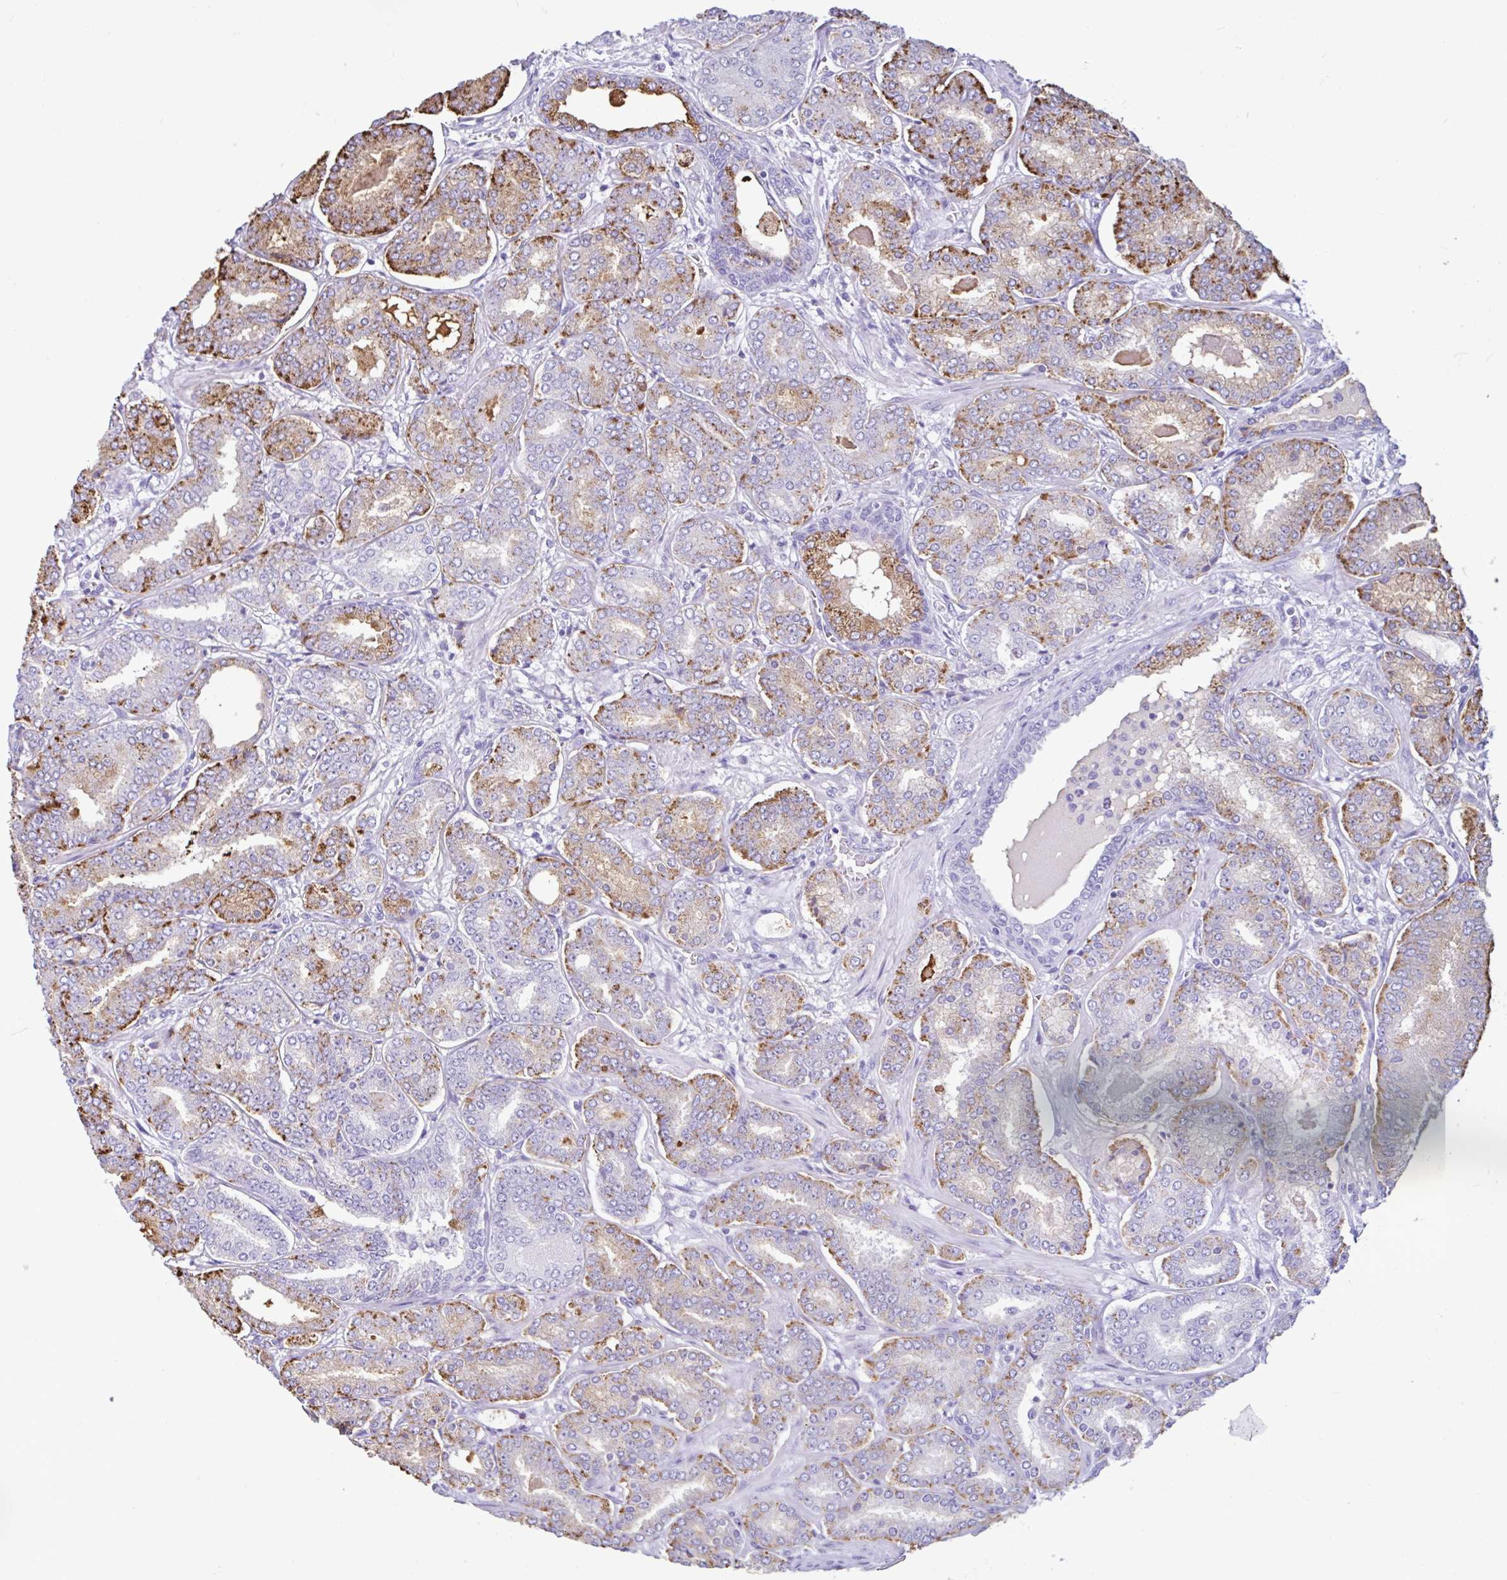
{"staining": {"intensity": "moderate", "quantity": "25%-75%", "location": "cytoplasmic/membranous"}, "tissue": "prostate cancer", "cell_type": "Tumor cells", "image_type": "cancer", "snomed": [{"axis": "morphology", "description": "Adenocarcinoma, High grade"}, {"axis": "topography", "description": "Prostate"}], "caption": "The micrograph displays staining of prostate cancer, revealing moderate cytoplasmic/membranous protein expression (brown color) within tumor cells. The staining was performed using DAB (3,3'-diaminobenzidine) to visualize the protein expression in brown, while the nuclei were stained in blue with hematoxylin (Magnification: 20x).", "gene": "CYP19A1", "patient": {"sex": "male", "age": 72}}